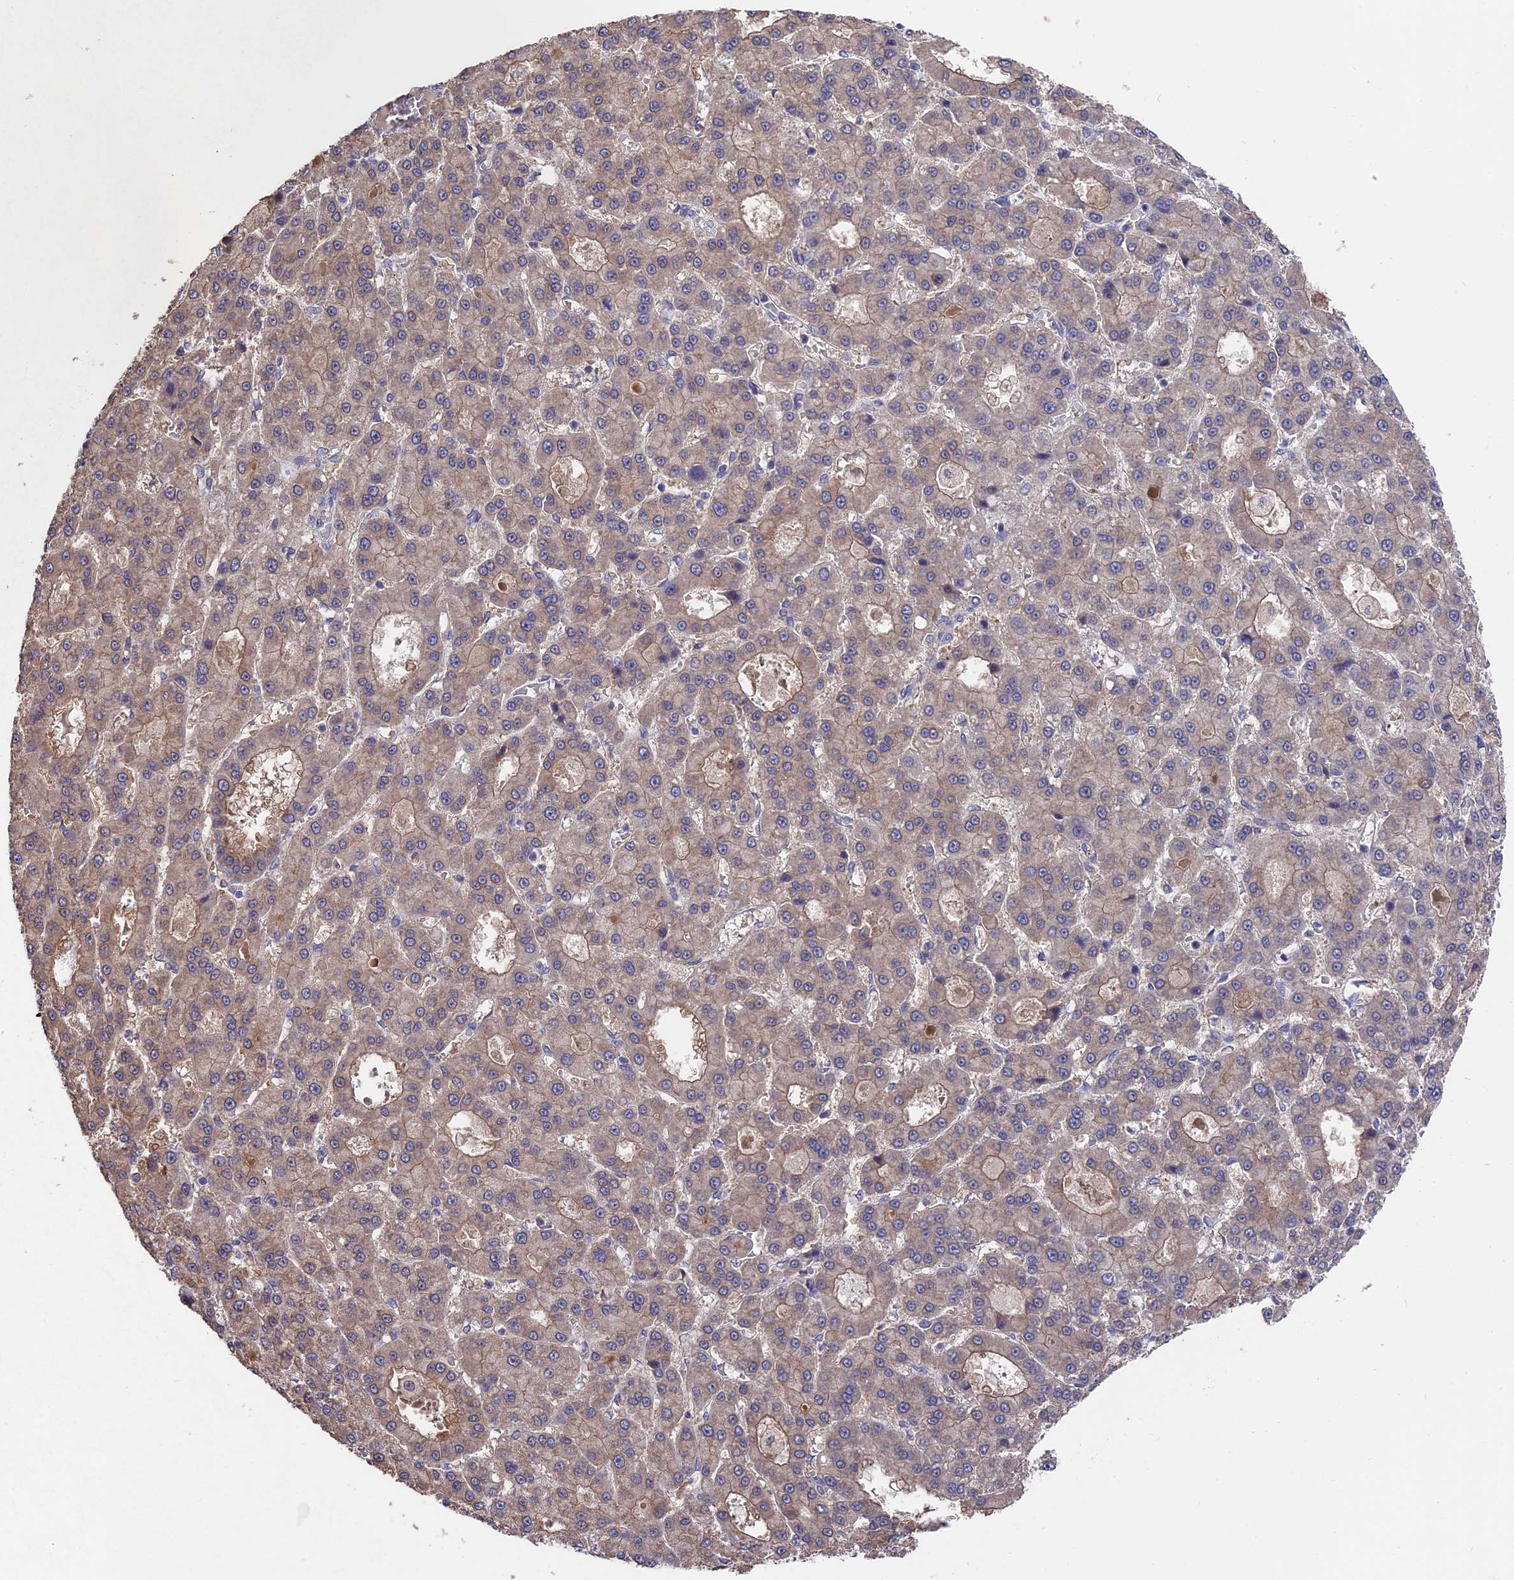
{"staining": {"intensity": "weak", "quantity": "25%-75%", "location": "cytoplasmic/membranous"}, "tissue": "liver cancer", "cell_type": "Tumor cells", "image_type": "cancer", "snomed": [{"axis": "morphology", "description": "Carcinoma, Hepatocellular, NOS"}, {"axis": "topography", "description": "Liver"}], "caption": "Brown immunohistochemical staining in human liver hepatocellular carcinoma exhibits weak cytoplasmic/membranous expression in approximately 25%-75% of tumor cells.", "gene": "ZCCHC2", "patient": {"sex": "male", "age": 70}}